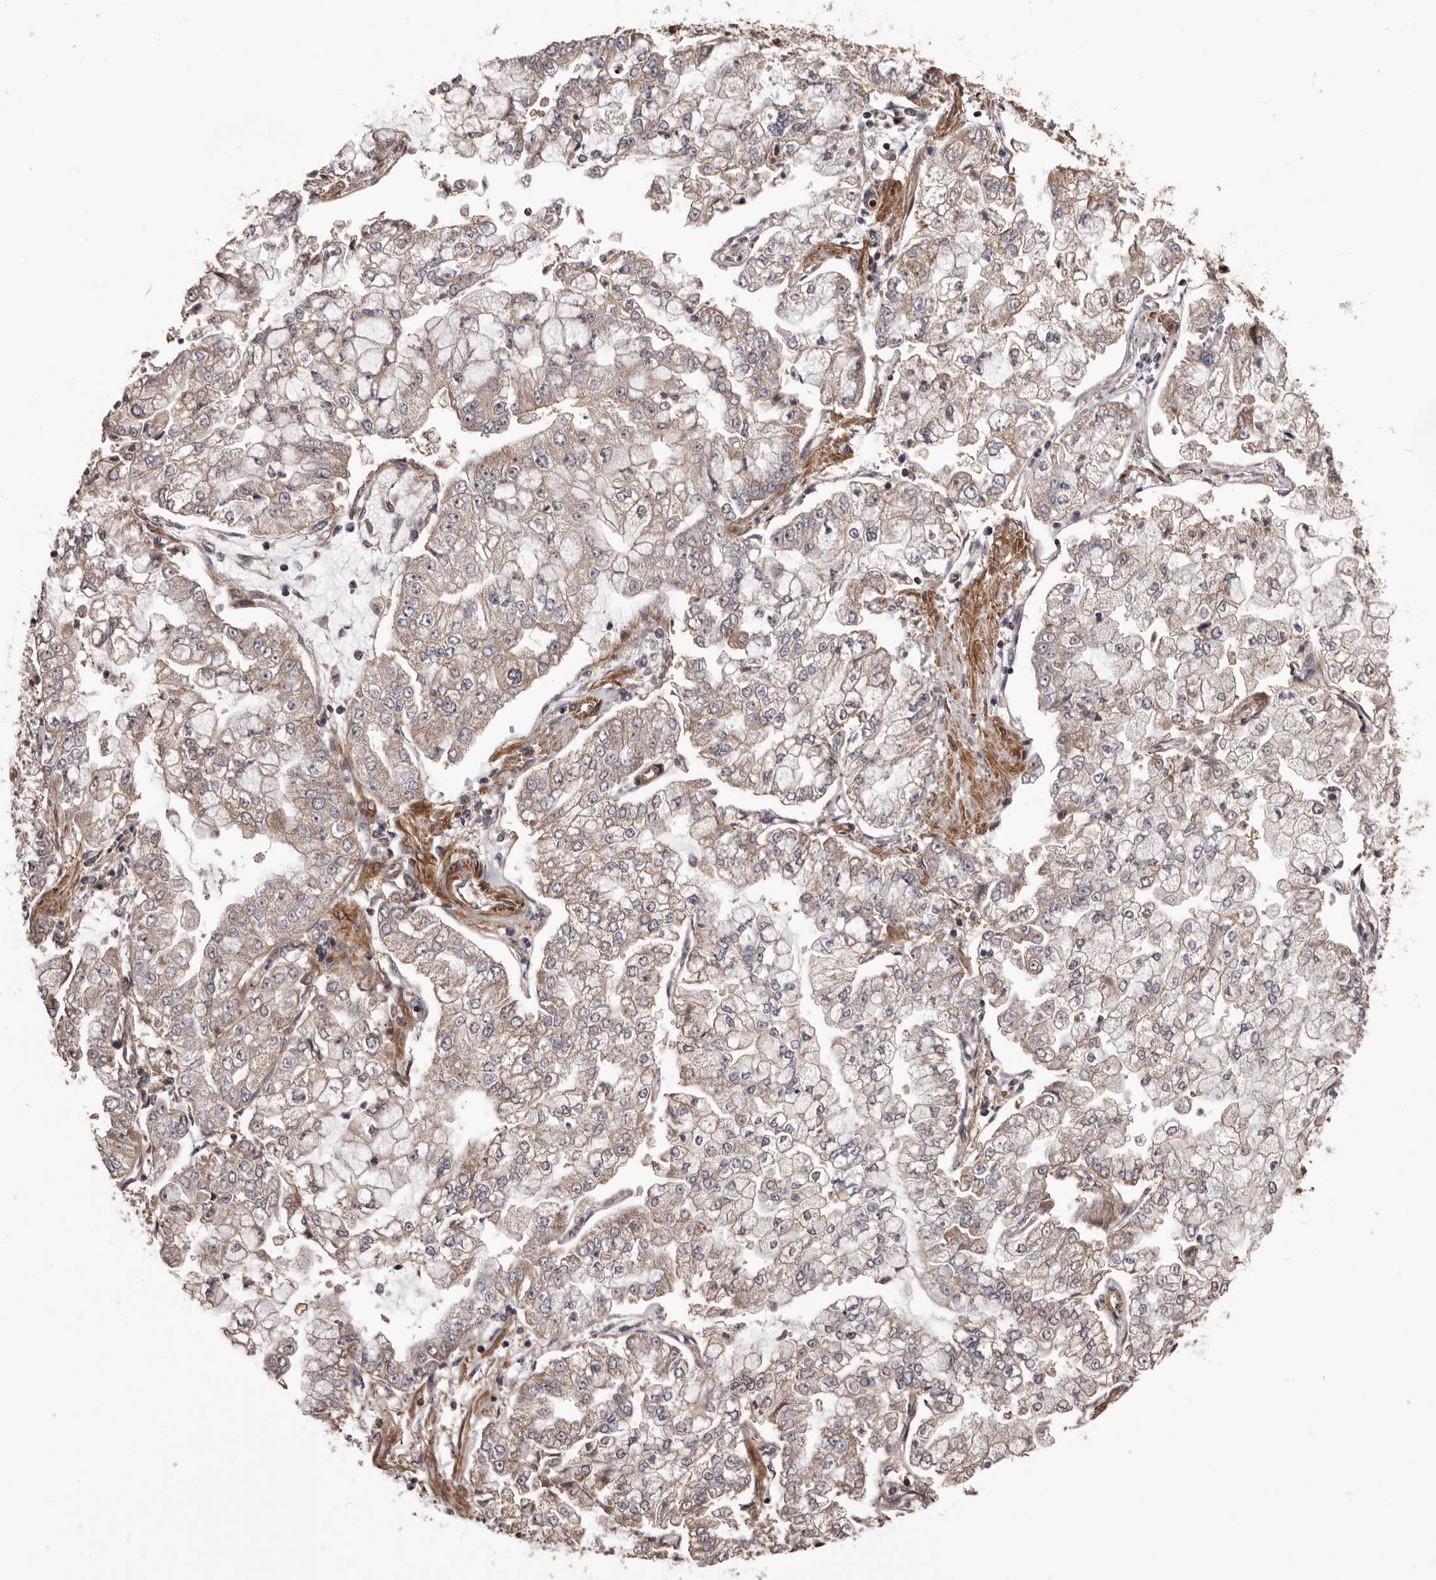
{"staining": {"intensity": "weak", "quantity": ">75%", "location": "cytoplasmic/membranous"}, "tissue": "stomach cancer", "cell_type": "Tumor cells", "image_type": "cancer", "snomed": [{"axis": "morphology", "description": "Adenocarcinoma, NOS"}, {"axis": "topography", "description": "Stomach"}], "caption": "Stomach cancer (adenocarcinoma) tissue shows weak cytoplasmic/membranous expression in about >75% of tumor cells", "gene": "ADAMTS2", "patient": {"sex": "male", "age": 76}}